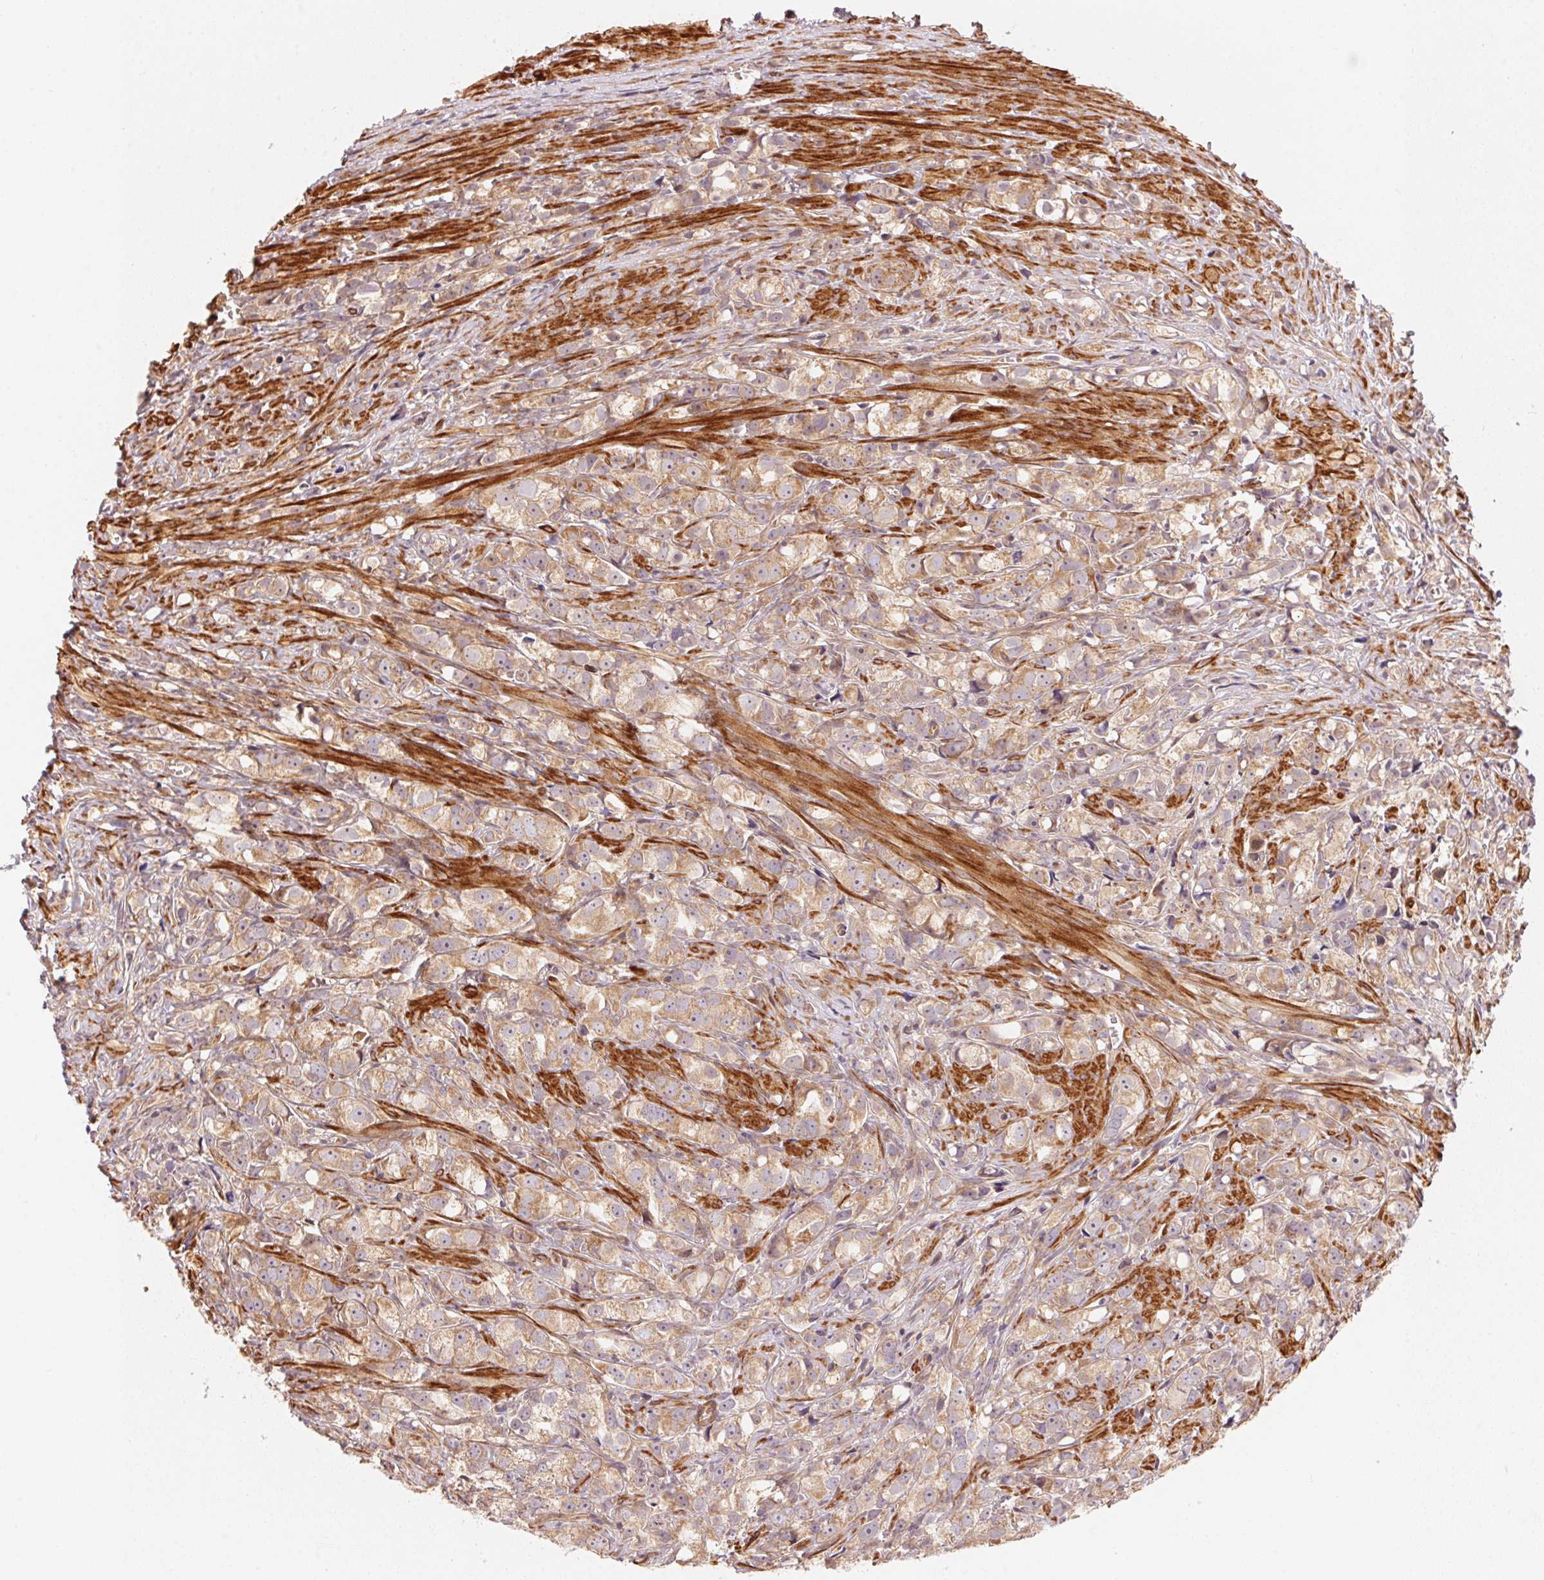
{"staining": {"intensity": "weak", "quantity": ">75%", "location": "cytoplasmic/membranous"}, "tissue": "prostate cancer", "cell_type": "Tumor cells", "image_type": "cancer", "snomed": [{"axis": "morphology", "description": "Adenocarcinoma, High grade"}, {"axis": "topography", "description": "Prostate"}], "caption": "Prostate cancer stained with DAB immunohistochemistry demonstrates low levels of weak cytoplasmic/membranous positivity in about >75% of tumor cells.", "gene": "TNIP2", "patient": {"sex": "male", "age": 75}}